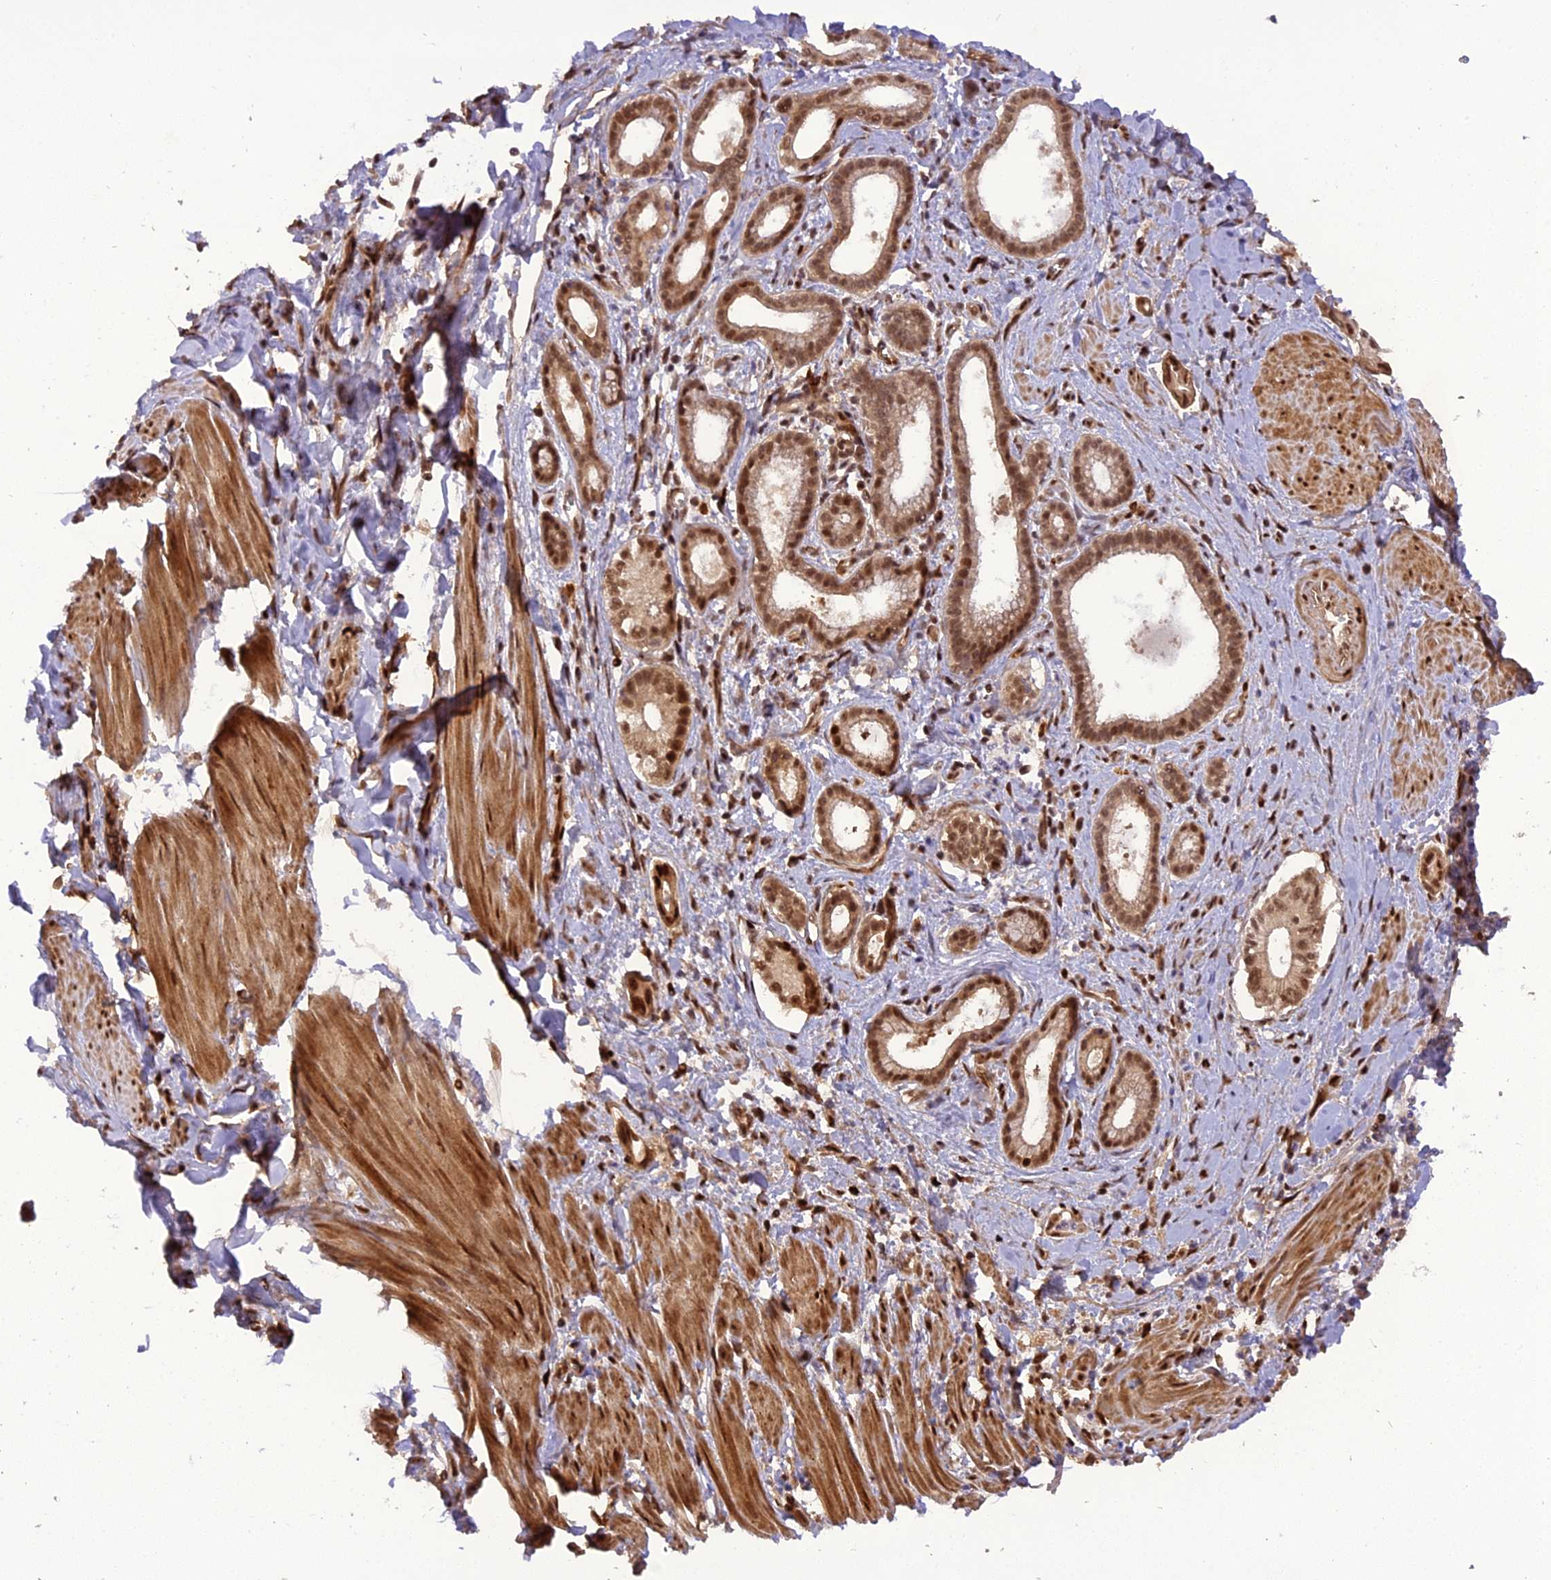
{"staining": {"intensity": "moderate", "quantity": ">75%", "location": "cytoplasmic/membranous,nuclear"}, "tissue": "pancreatic cancer", "cell_type": "Tumor cells", "image_type": "cancer", "snomed": [{"axis": "morphology", "description": "Adenocarcinoma, NOS"}, {"axis": "topography", "description": "Pancreas"}], "caption": "Brown immunohistochemical staining in human pancreatic cancer displays moderate cytoplasmic/membranous and nuclear positivity in about >75% of tumor cells. Using DAB (brown) and hematoxylin (blue) stains, captured at high magnification using brightfield microscopy.", "gene": "MICALL1", "patient": {"sex": "male", "age": 78}}